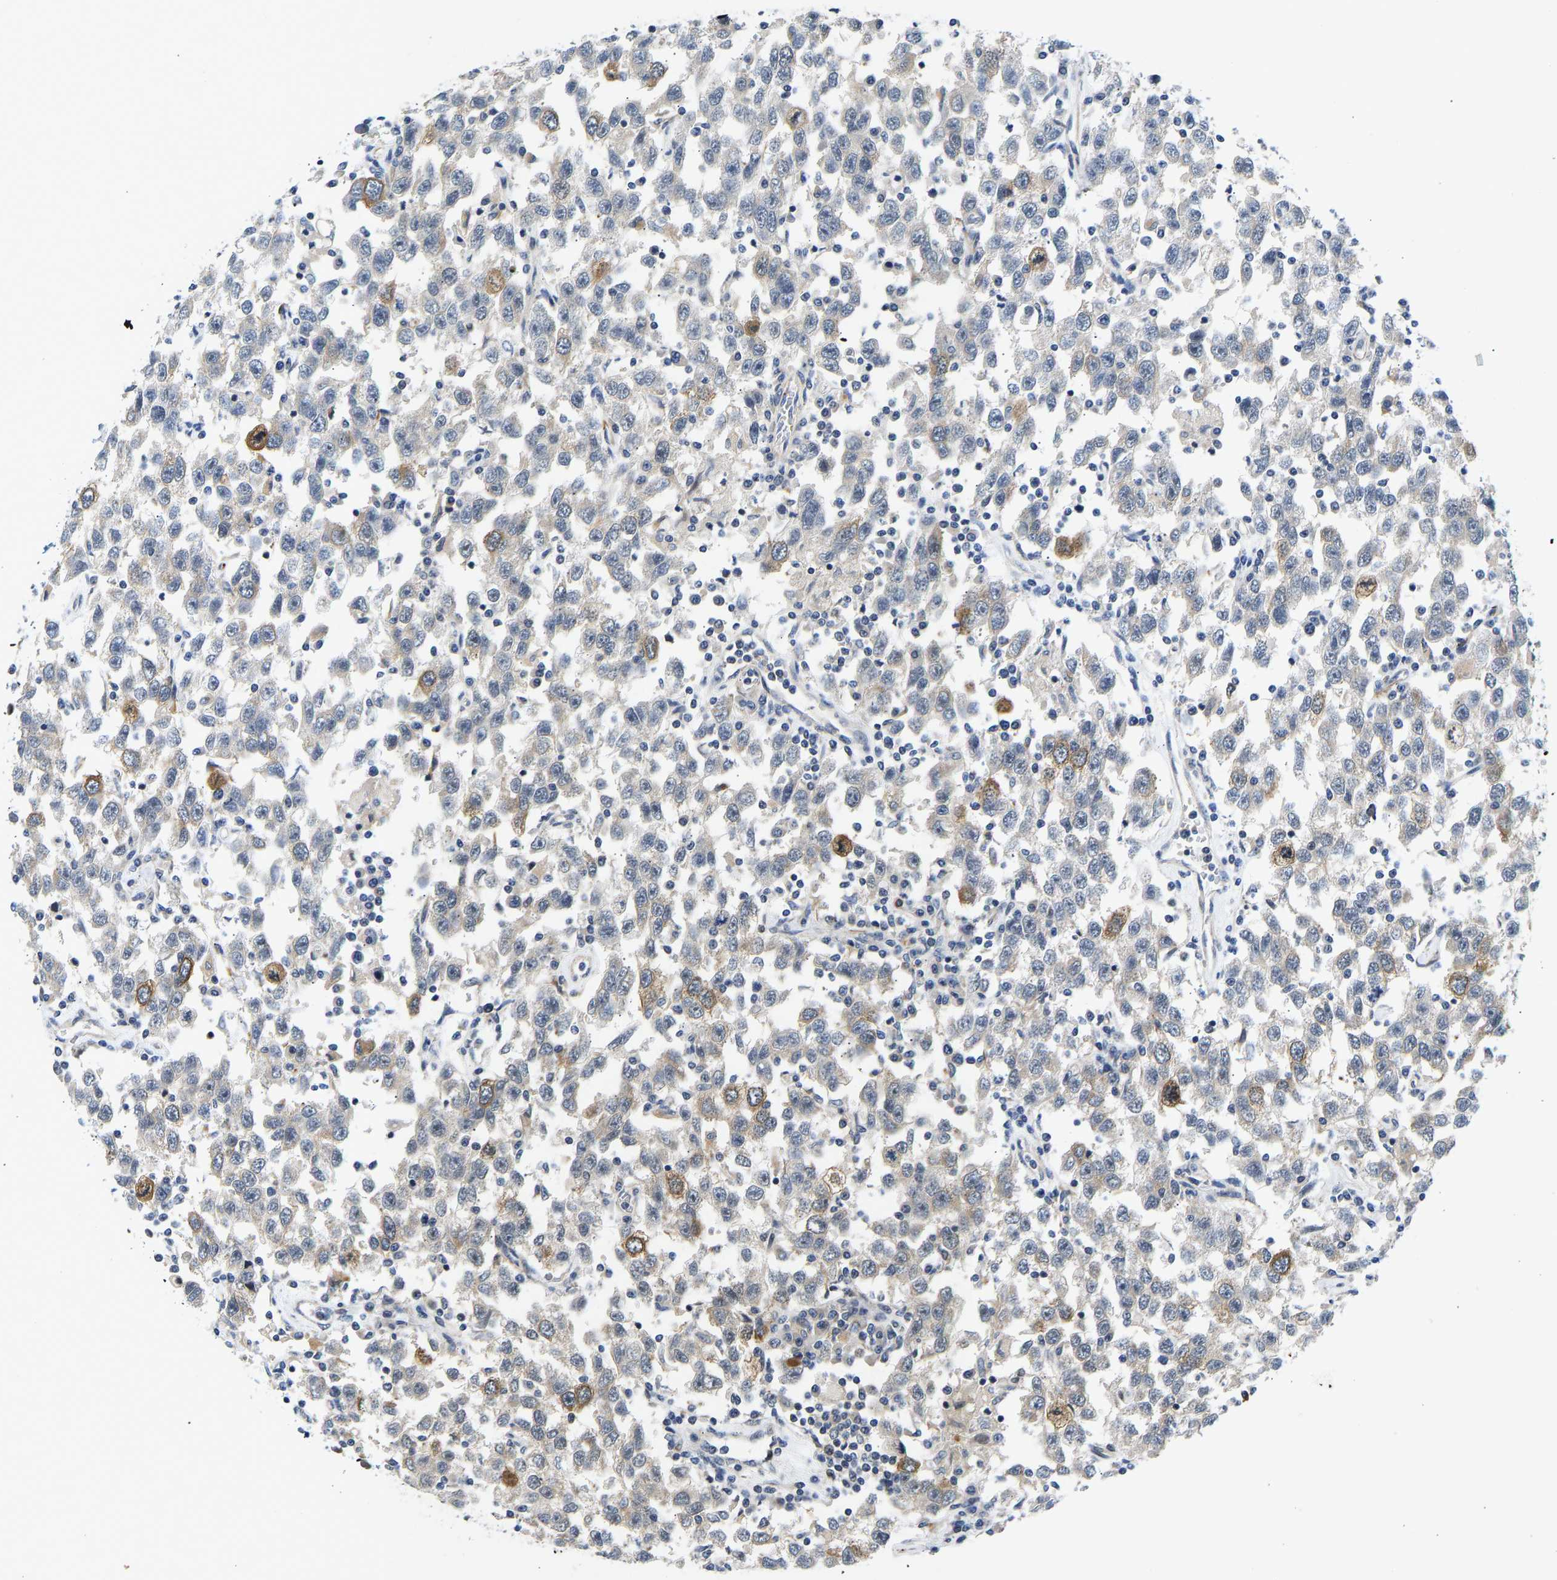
{"staining": {"intensity": "moderate", "quantity": "<25%", "location": "cytoplasmic/membranous"}, "tissue": "testis cancer", "cell_type": "Tumor cells", "image_type": "cancer", "snomed": [{"axis": "morphology", "description": "Seminoma, NOS"}, {"axis": "topography", "description": "Testis"}], "caption": "Moderate cytoplasmic/membranous protein positivity is seen in about <25% of tumor cells in seminoma (testis).", "gene": "RESF1", "patient": {"sex": "male", "age": 41}}